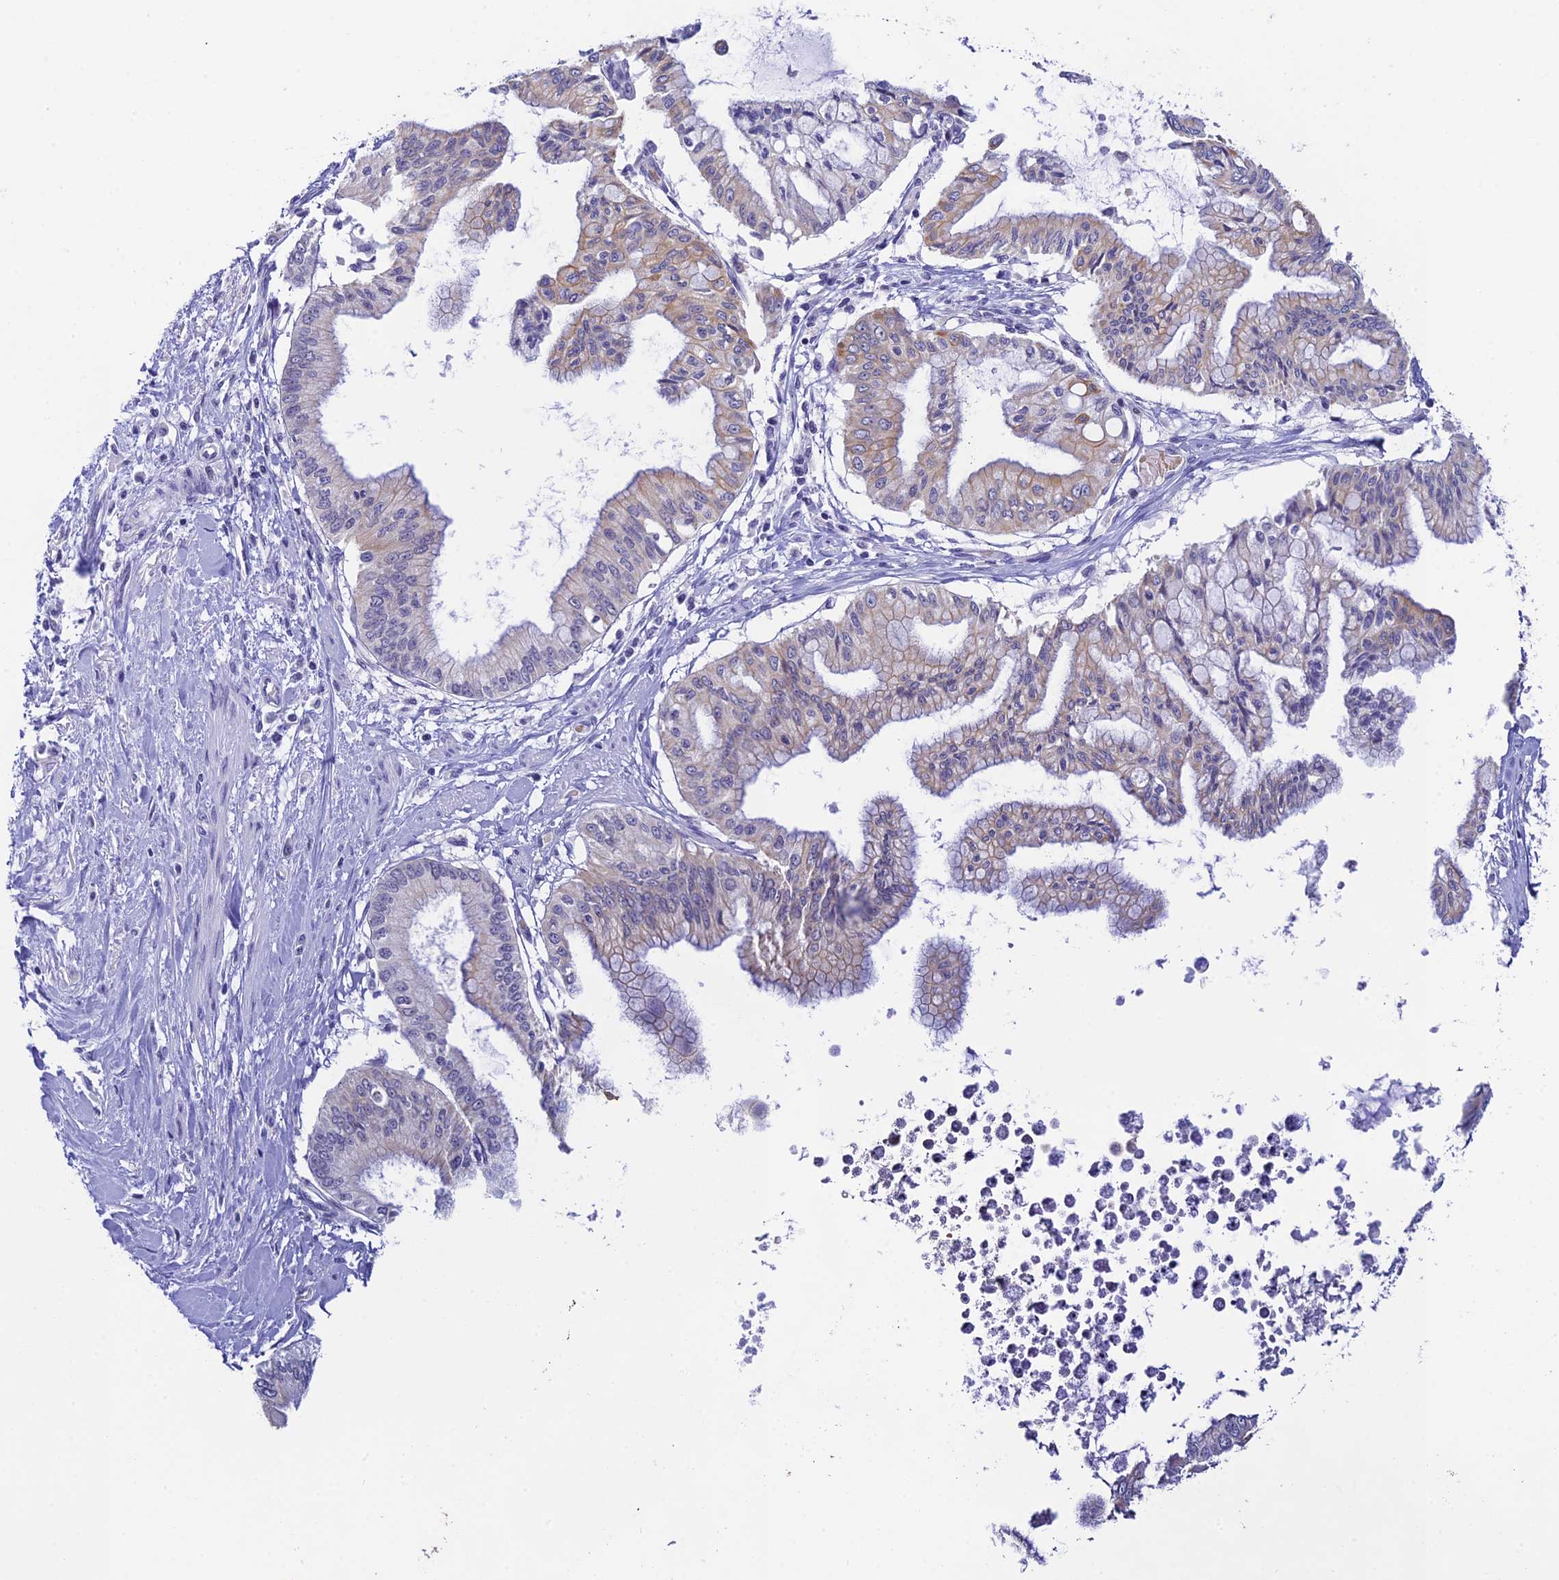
{"staining": {"intensity": "moderate", "quantity": "<25%", "location": "cytoplasmic/membranous"}, "tissue": "pancreatic cancer", "cell_type": "Tumor cells", "image_type": "cancer", "snomed": [{"axis": "morphology", "description": "Adenocarcinoma, NOS"}, {"axis": "topography", "description": "Pancreas"}], "caption": "This image shows immunohistochemistry (IHC) staining of pancreatic adenocarcinoma, with low moderate cytoplasmic/membranous expression in about <25% of tumor cells.", "gene": "RASGEF1B", "patient": {"sex": "male", "age": 46}}